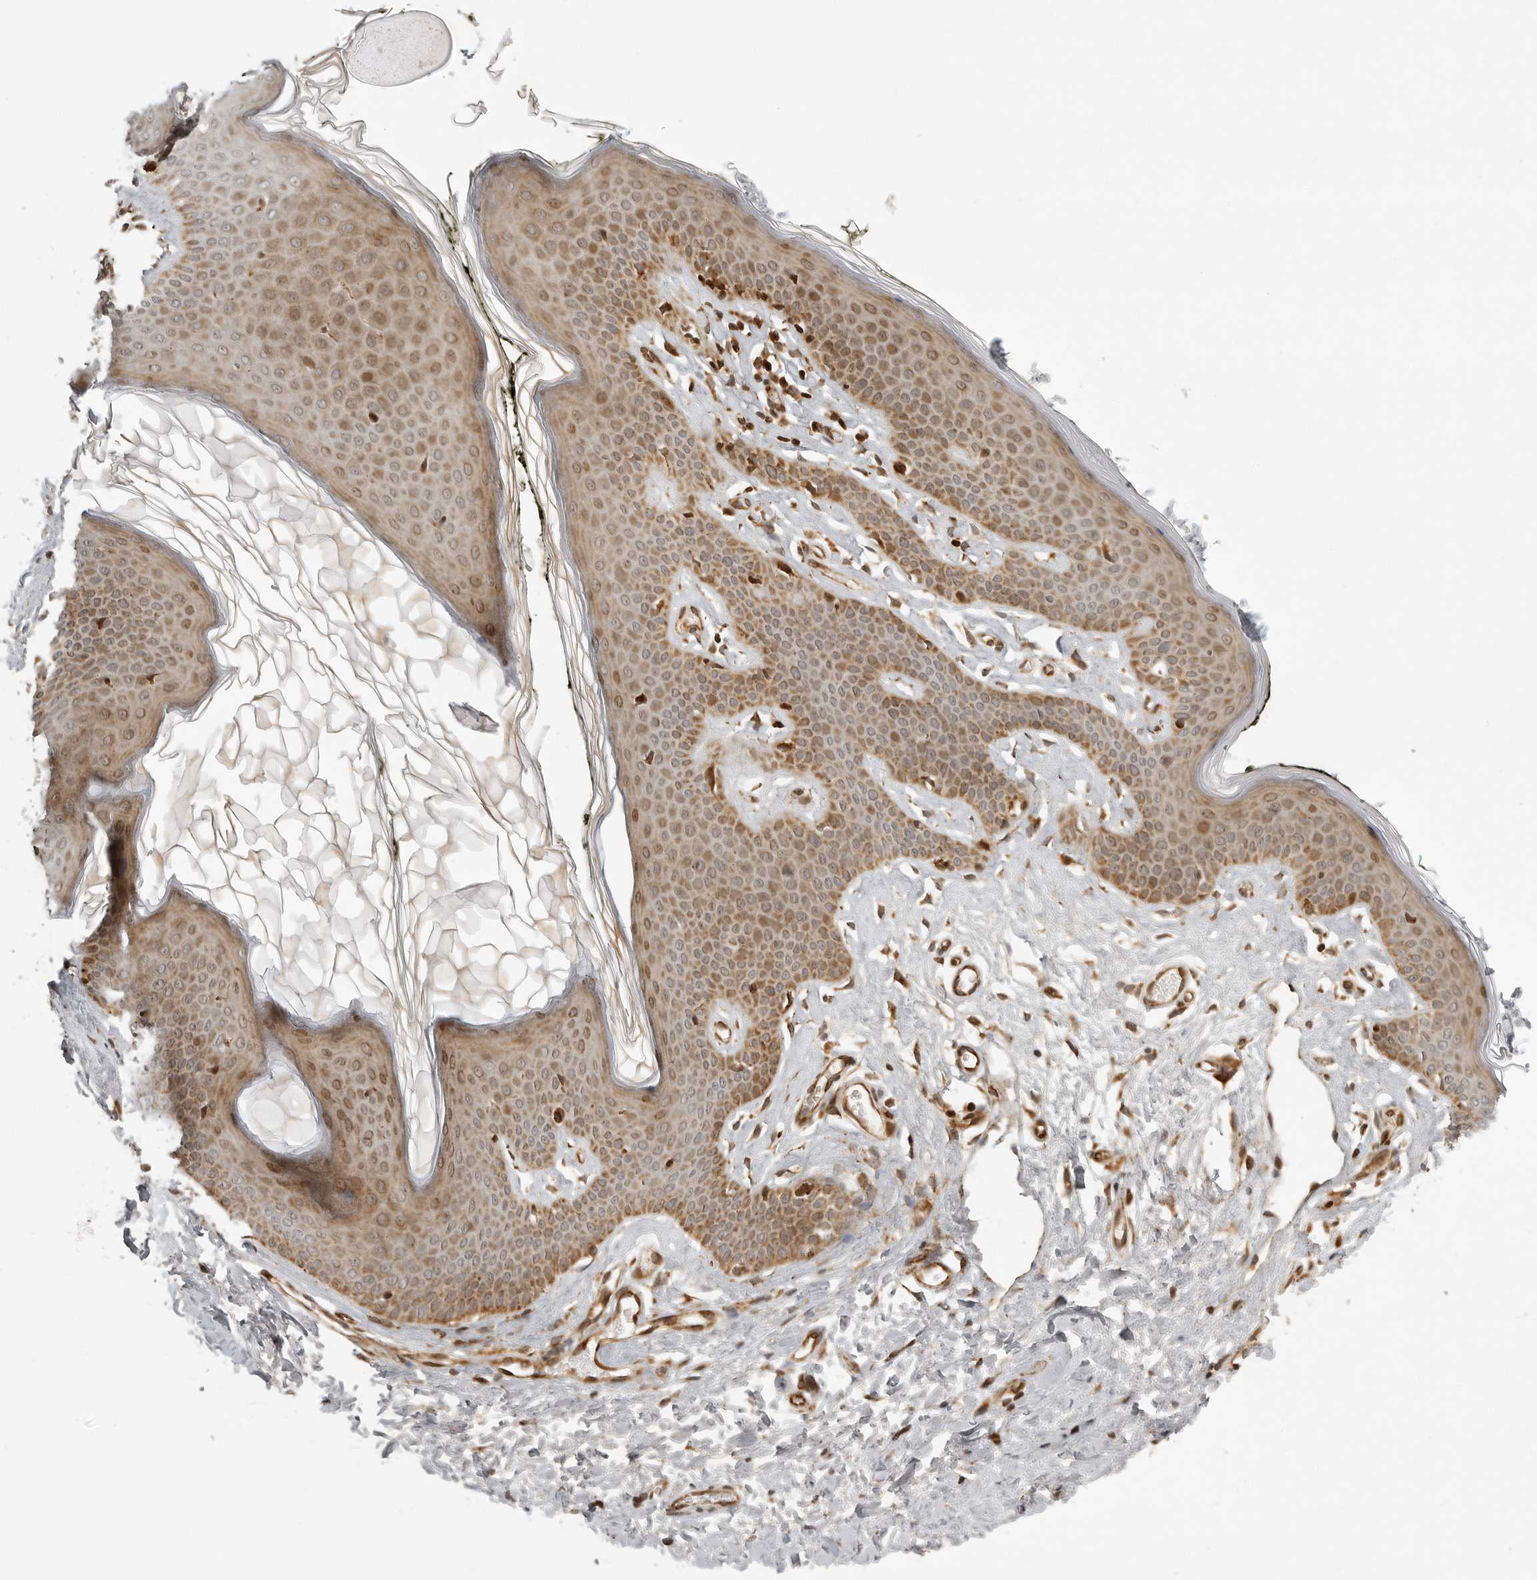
{"staining": {"intensity": "moderate", "quantity": ">75%", "location": "cytoplasmic/membranous,nuclear"}, "tissue": "skin", "cell_type": "Epidermal cells", "image_type": "normal", "snomed": [{"axis": "morphology", "description": "Normal tissue, NOS"}, {"axis": "morphology", "description": "Inflammation, NOS"}, {"axis": "topography", "description": "Vulva"}], "caption": "A brown stain highlights moderate cytoplasmic/membranous,nuclear positivity of a protein in epidermal cells of benign human skin.", "gene": "NARS2", "patient": {"sex": "female", "age": 84}}